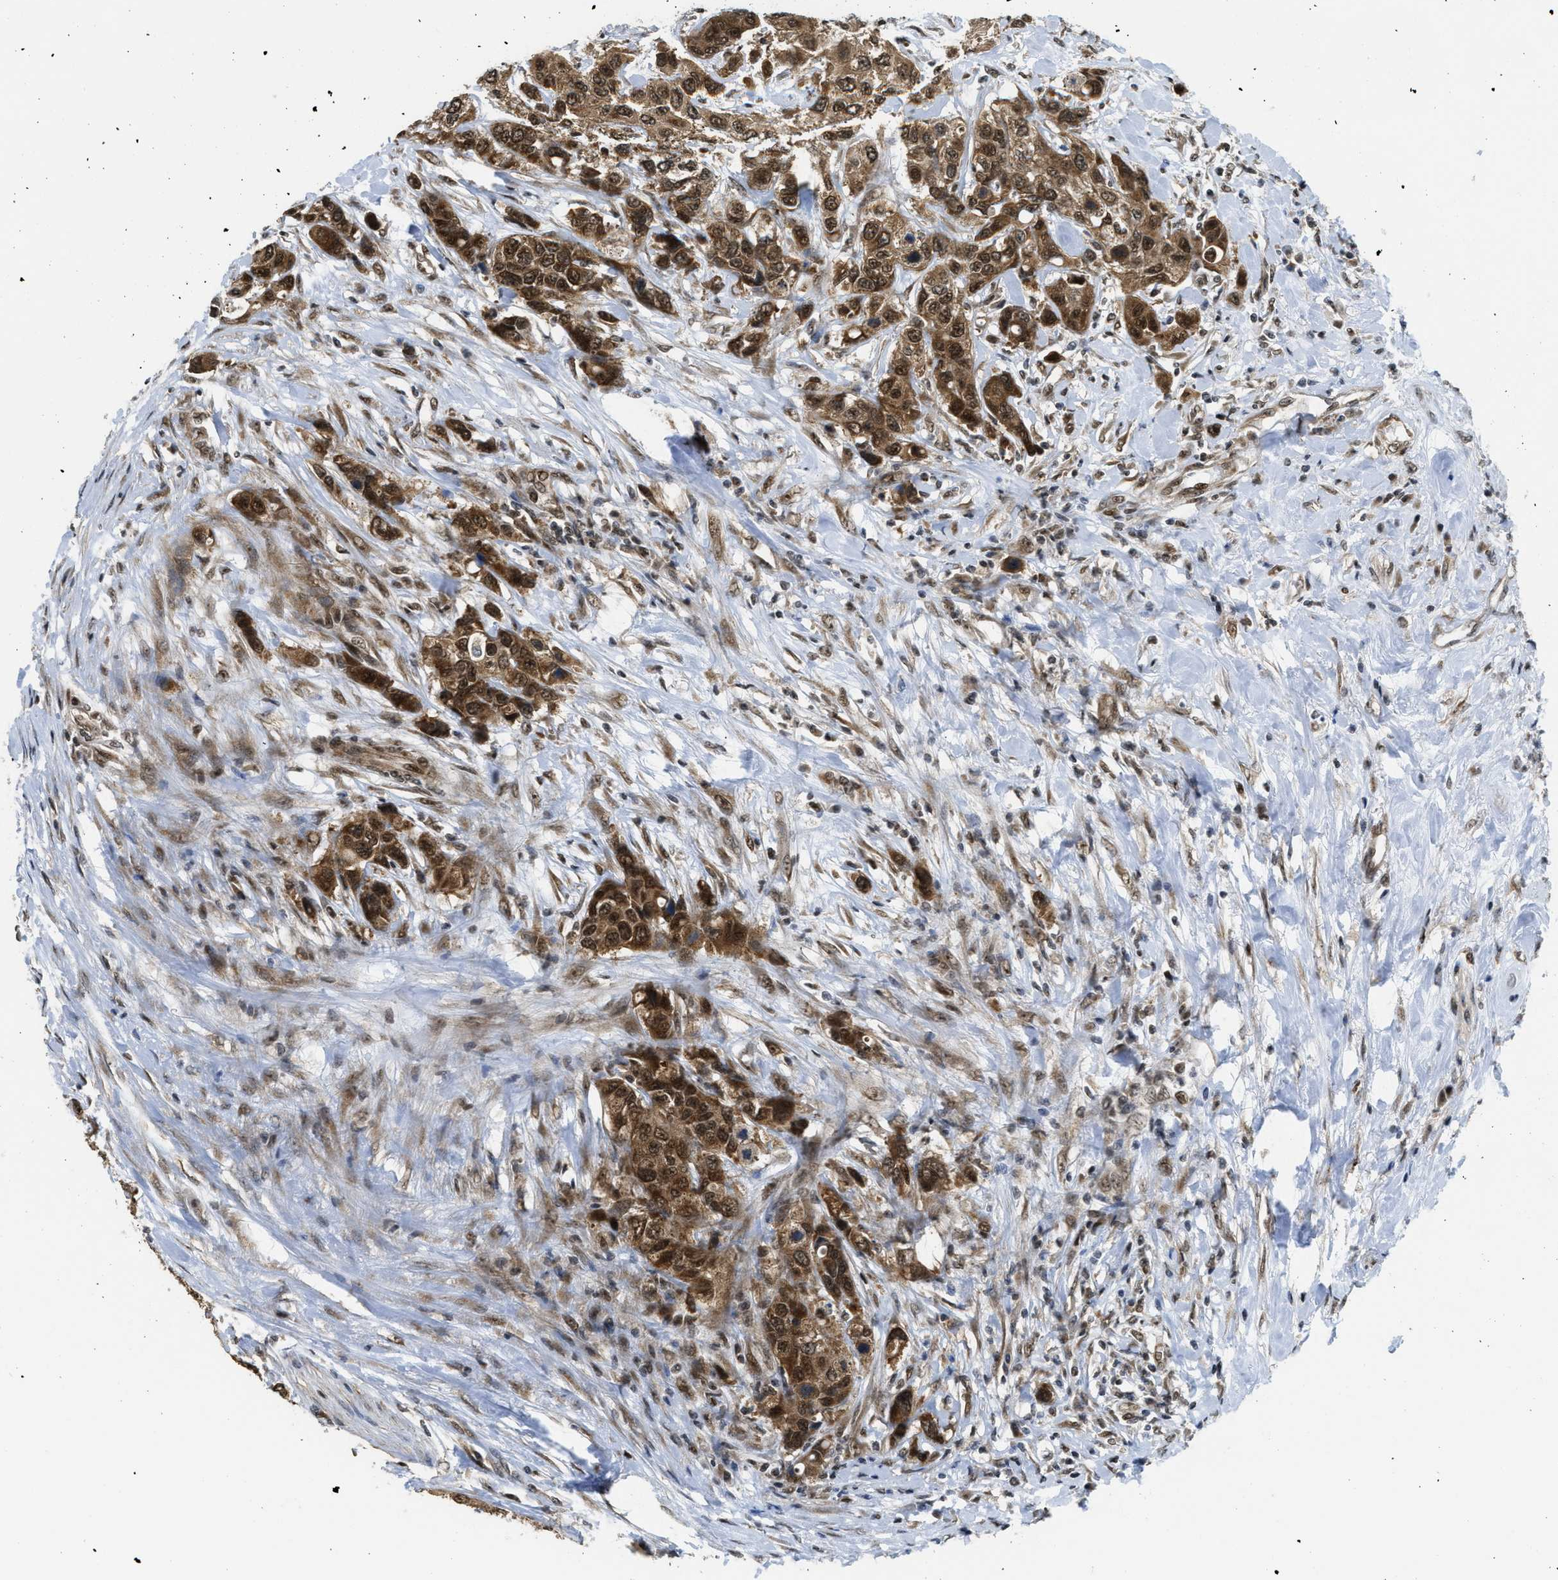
{"staining": {"intensity": "strong", "quantity": ">75%", "location": "cytoplasmic/membranous,nuclear"}, "tissue": "urothelial cancer", "cell_type": "Tumor cells", "image_type": "cancer", "snomed": [{"axis": "morphology", "description": "Urothelial carcinoma, High grade"}, {"axis": "topography", "description": "Urinary bladder"}], "caption": "High-magnification brightfield microscopy of high-grade urothelial carcinoma stained with DAB (brown) and counterstained with hematoxylin (blue). tumor cells exhibit strong cytoplasmic/membranous and nuclear positivity is seen in approximately>75% of cells.", "gene": "TACC1", "patient": {"sex": "female", "age": 56}}